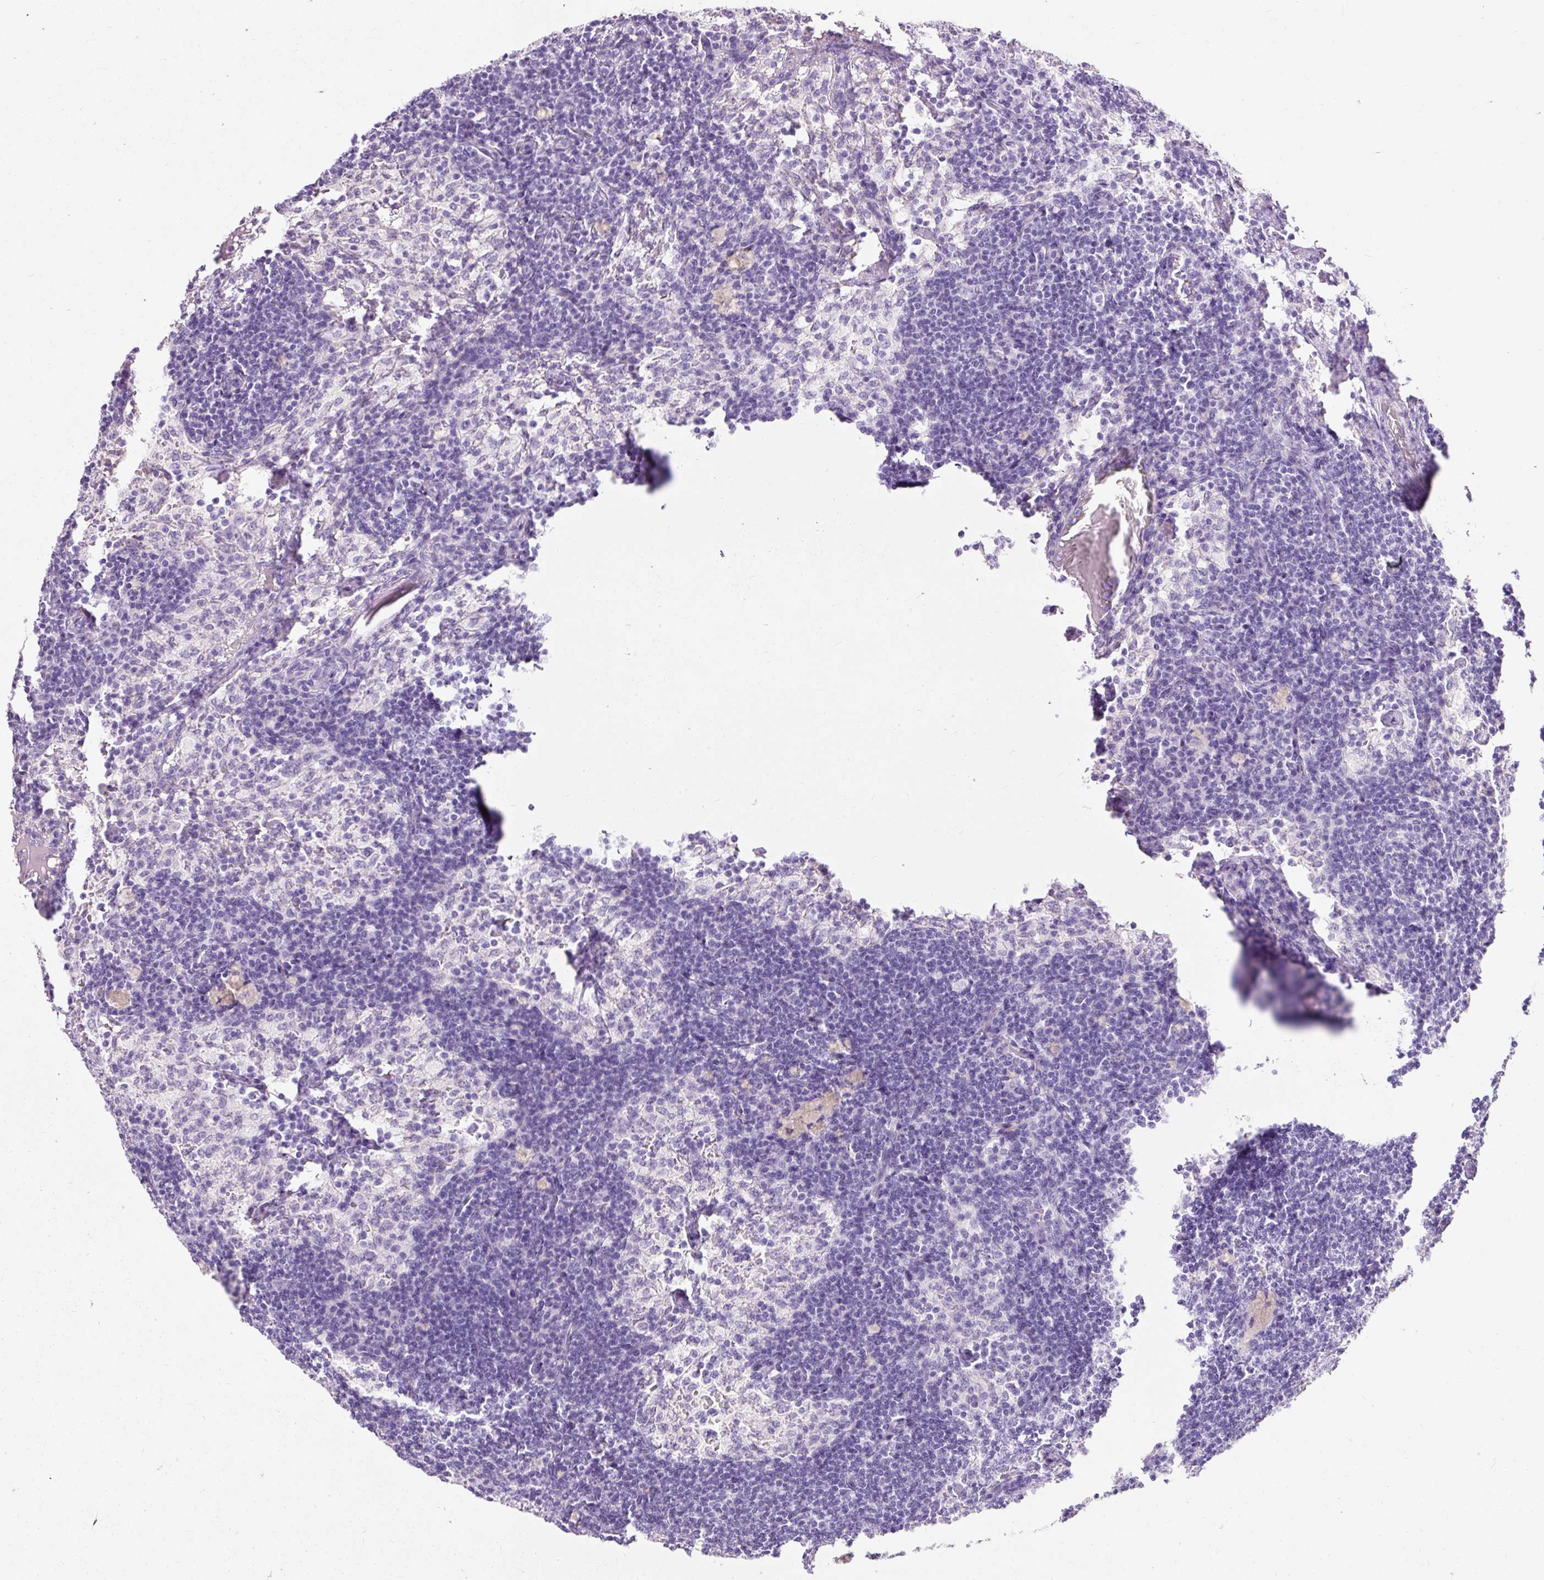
{"staining": {"intensity": "negative", "quantity": "none", "location": "none"}, "tissue": "lymph node", "cell_type": "Germinal center cells", "image_type": "normal", "snomed": [{"axis": "morphology", "description": "Normal tissue, NOS"}, {"axis": "topography", "description": "Lymph node"}], "caption": "This is a histopathology image of immunohistochemistry (IHC) staining of benign lymph node, which shows no staining in germinal center cells.", "gene": "TMEM213", "patient": {"sex": "male", "age": 49}}